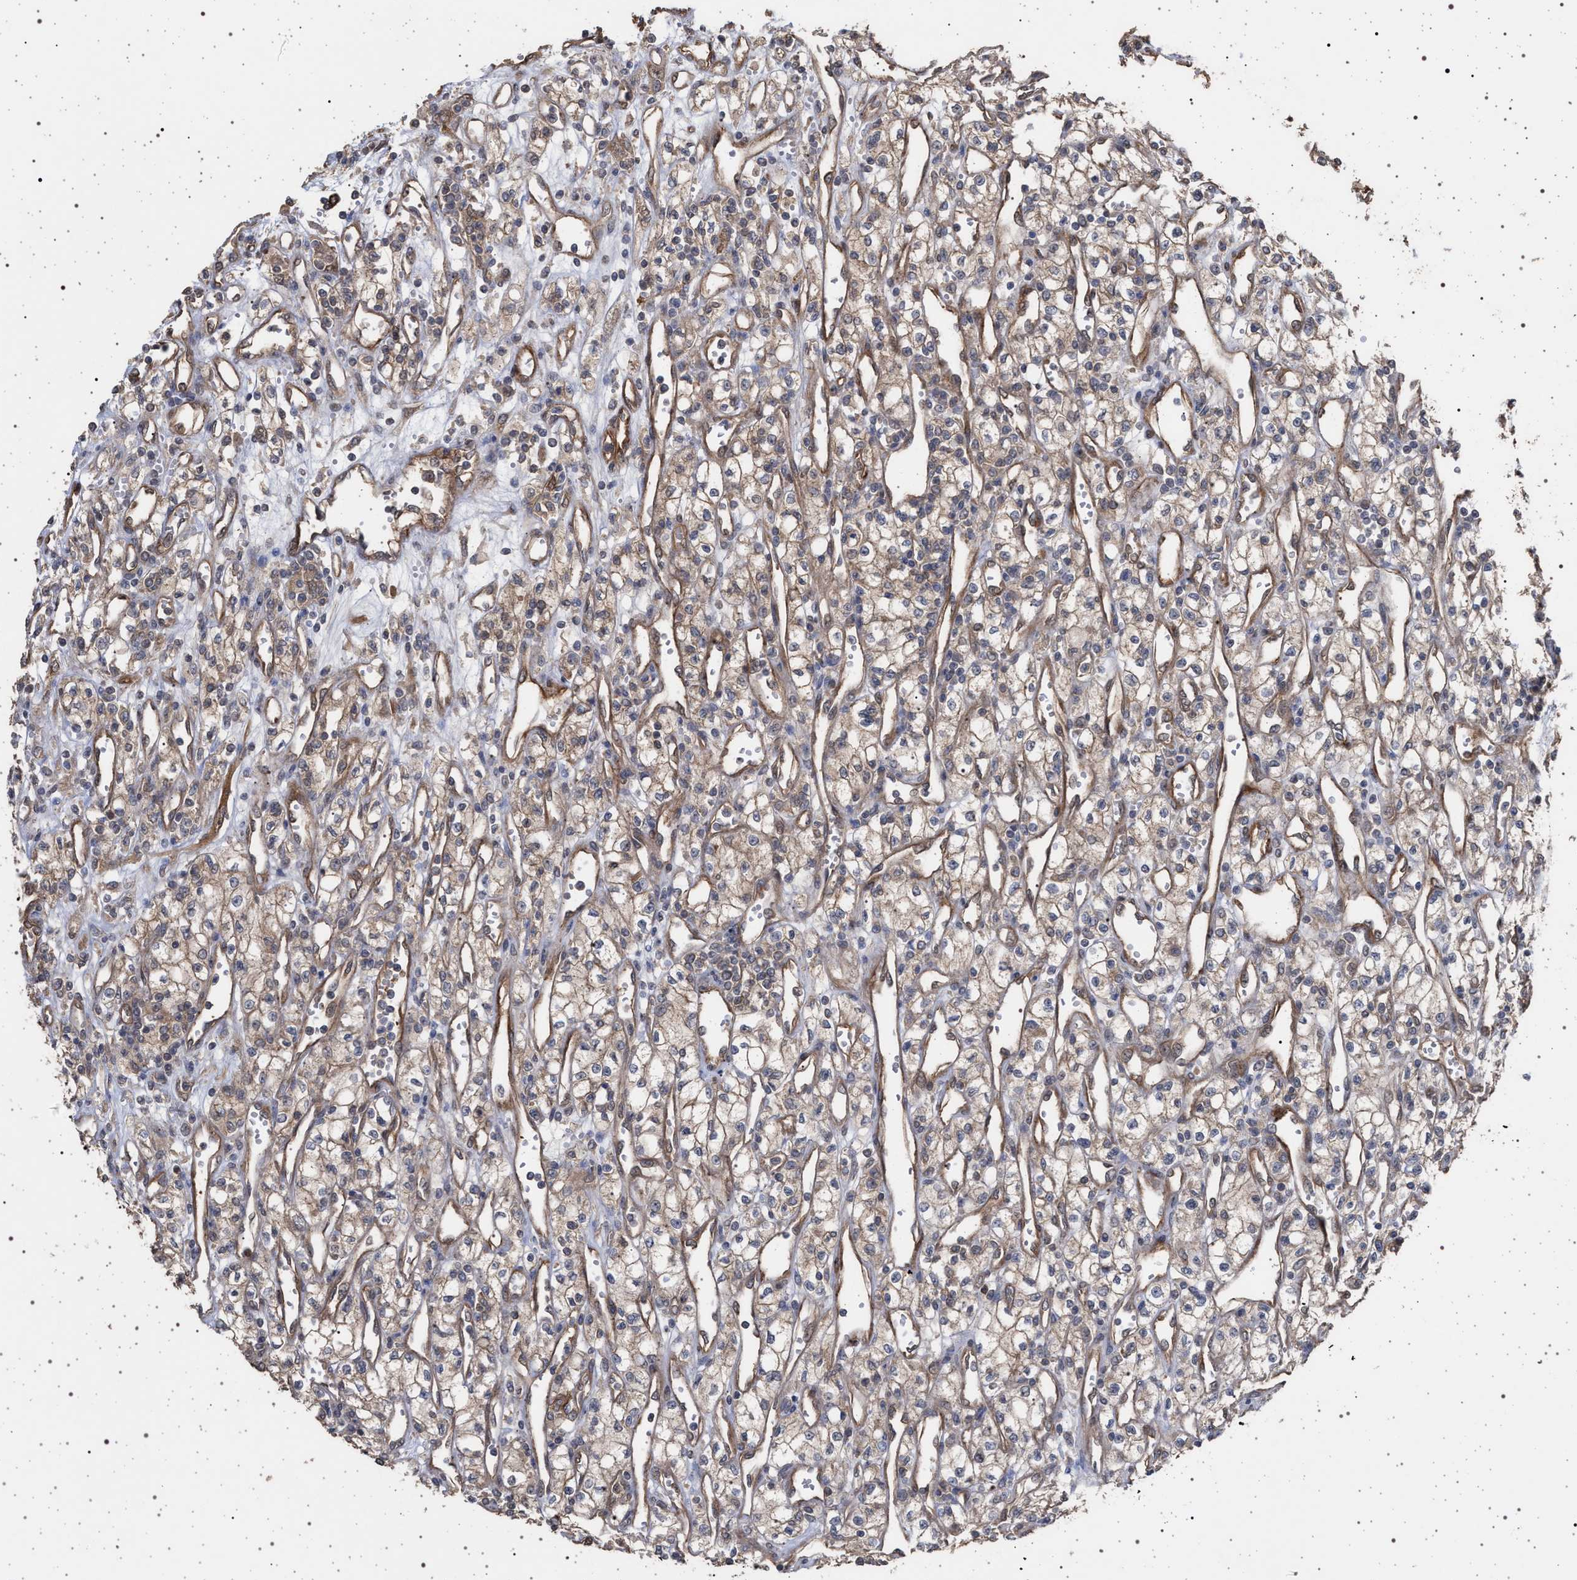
{"staining": {"intensity": "moderate", "quantity": ">75%", "location": "cytoplasmic/membranous"}, "tissue": "renal cancer", "cell_type": "Tumor cells", "image_type": "cancer", "snomed": [{"axis": "morphology", "description": "Adenocarcinoma, NOS"}, {"axis": "topography", "description": "Kidney"}], "caption": "Protein expression analysis of human renal cancer (adenocarcinoma) reveals moderate cytoplasmic/membranous staining in about >75% of tumor cells.", "gene": "IFT20", "patient": {"sex": "male", "age": 59}}